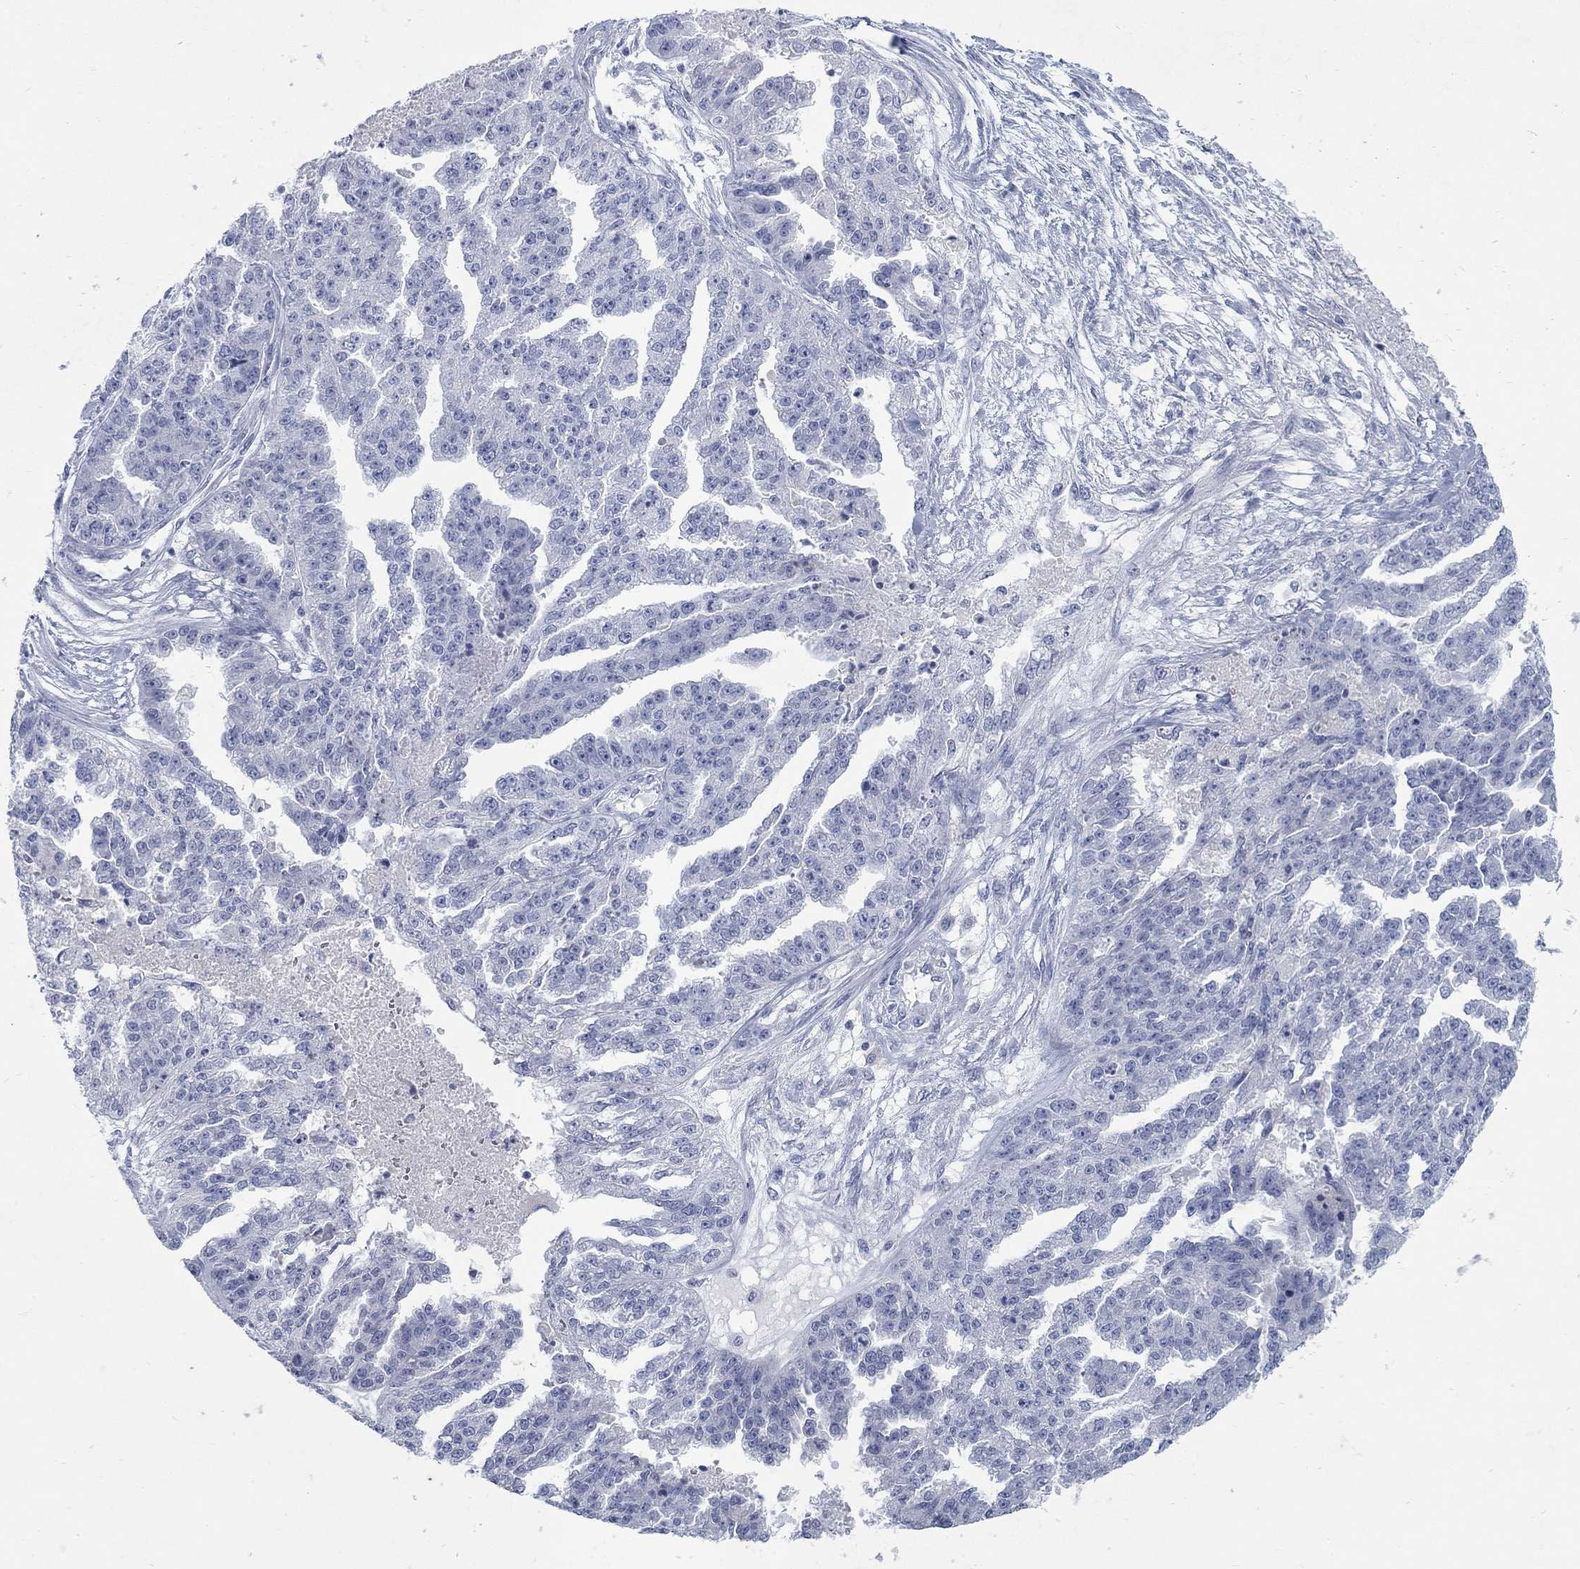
{"staining": {"intensity": "negative", "quantity": "none", "location": "none"}, "tissue": "ovarian cancer", "cell_type": "Tumor cells", "image_type": "cancer", "snomed": [{"axis": "morphology", "description": "Cystadenocarcinoma, serous, NOS"}, {"axis": "topography", "description": "Ovary"}], "caption": "Immunohistochemistry of human ovarian cancer exhibits no expression in tumor cells.", "gene": "RFTN2", "patient": {"sex": "female", "age": 58}}